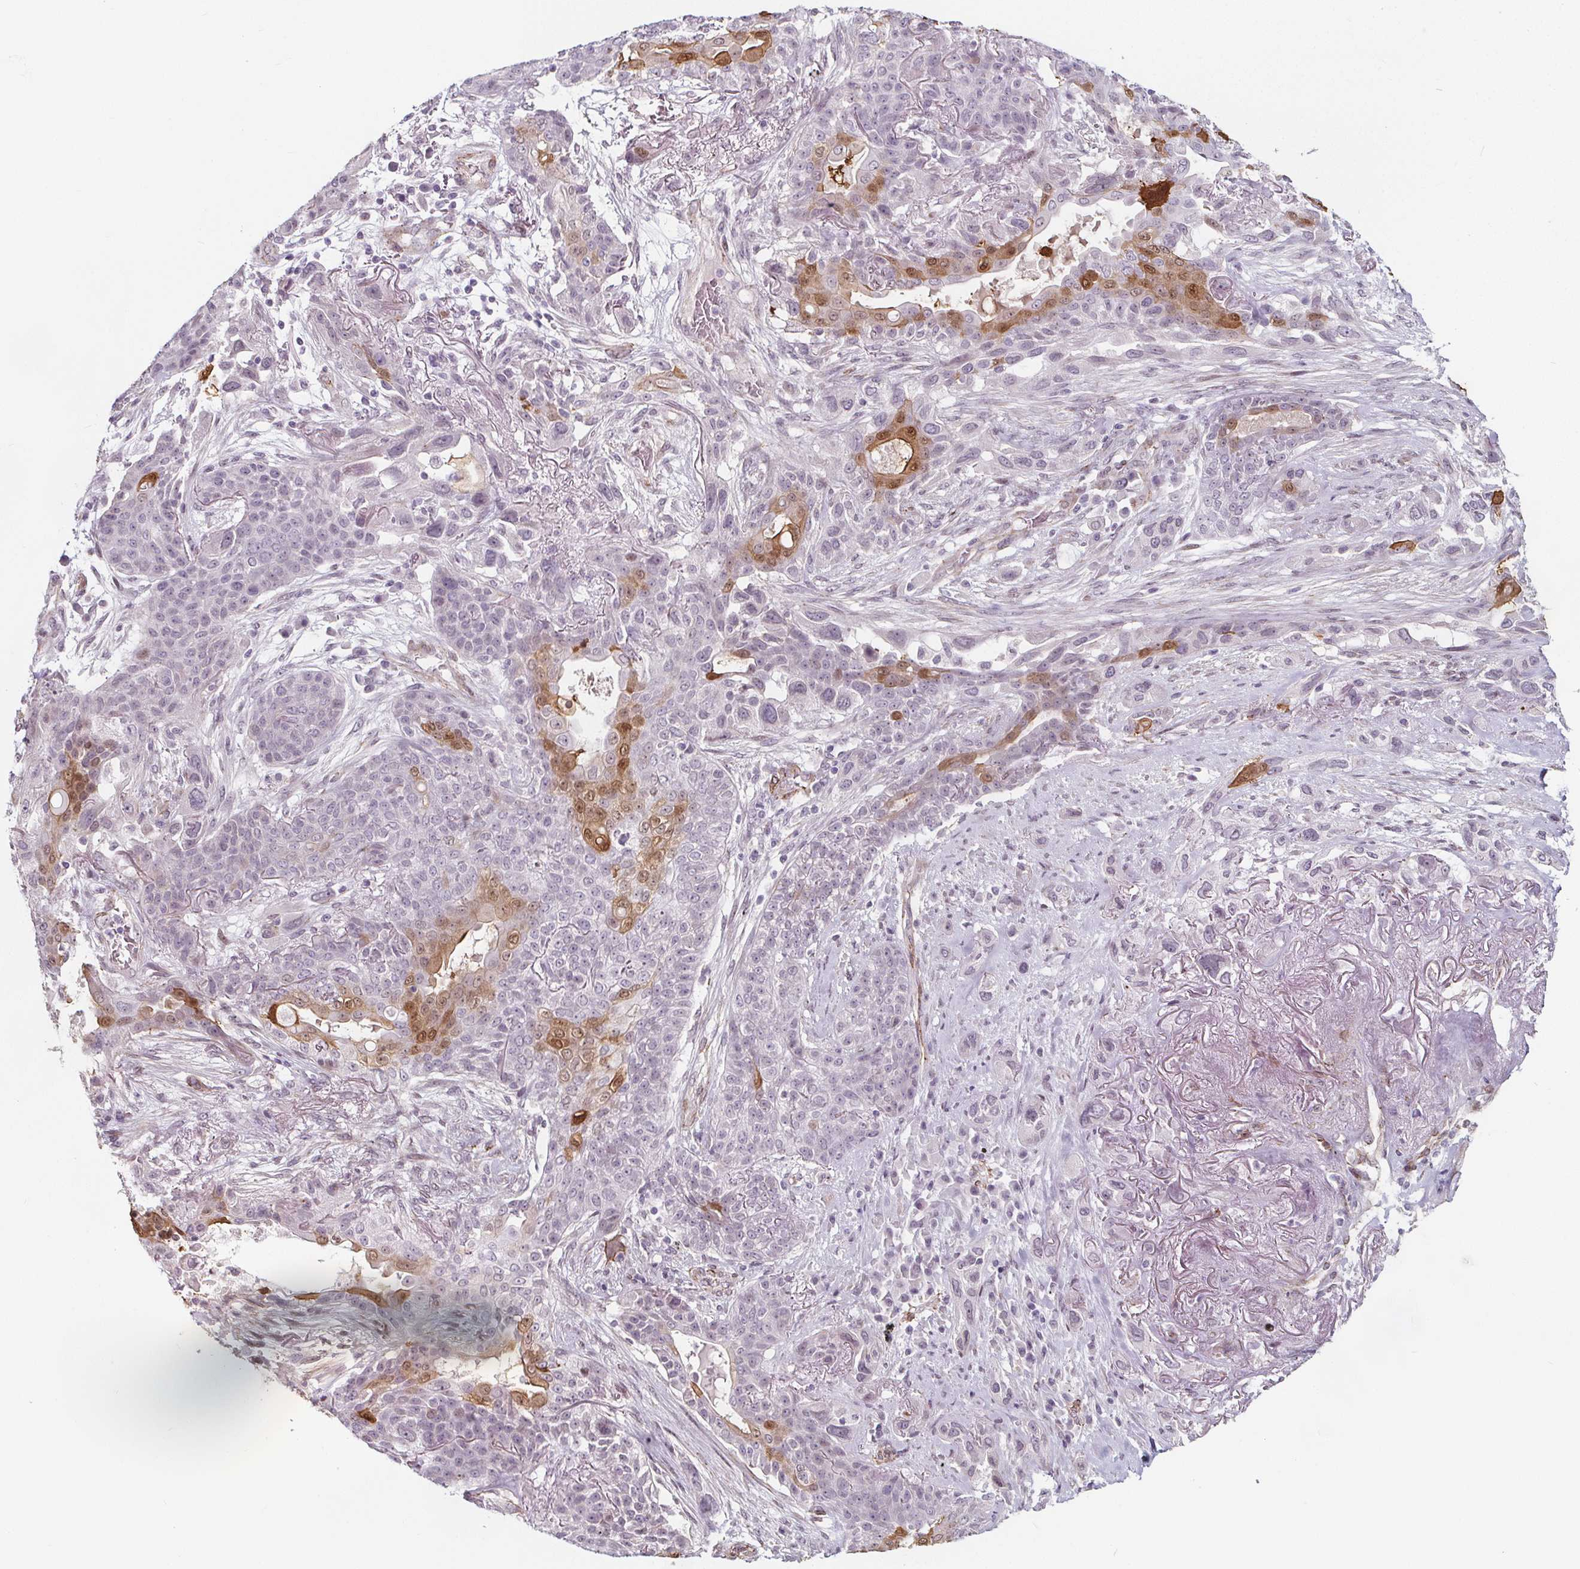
{"staining": {"intensity": "moderate", "quantity": "<25%", "location": "cytoplasmic/membranous,nuclear"}, "tissue": "lung cancer", "cell_type": "Tumor cells", "image_type": "cancer", "snomed": [{"axis": "morphology", "description": "Squamous cell carcinoma, NOS"}, {"axis": "topography", "description": "Lung"}], "caption": "Immunohistochemistry (DAB) staining of lung squamous cell carcinoma displays moderate cytoplasmic/membranous and nuclear protein positivity in approximately <25% of tumor cells.", "gene": "HAS1", "patient": {"sex": "female", "age": 70}}